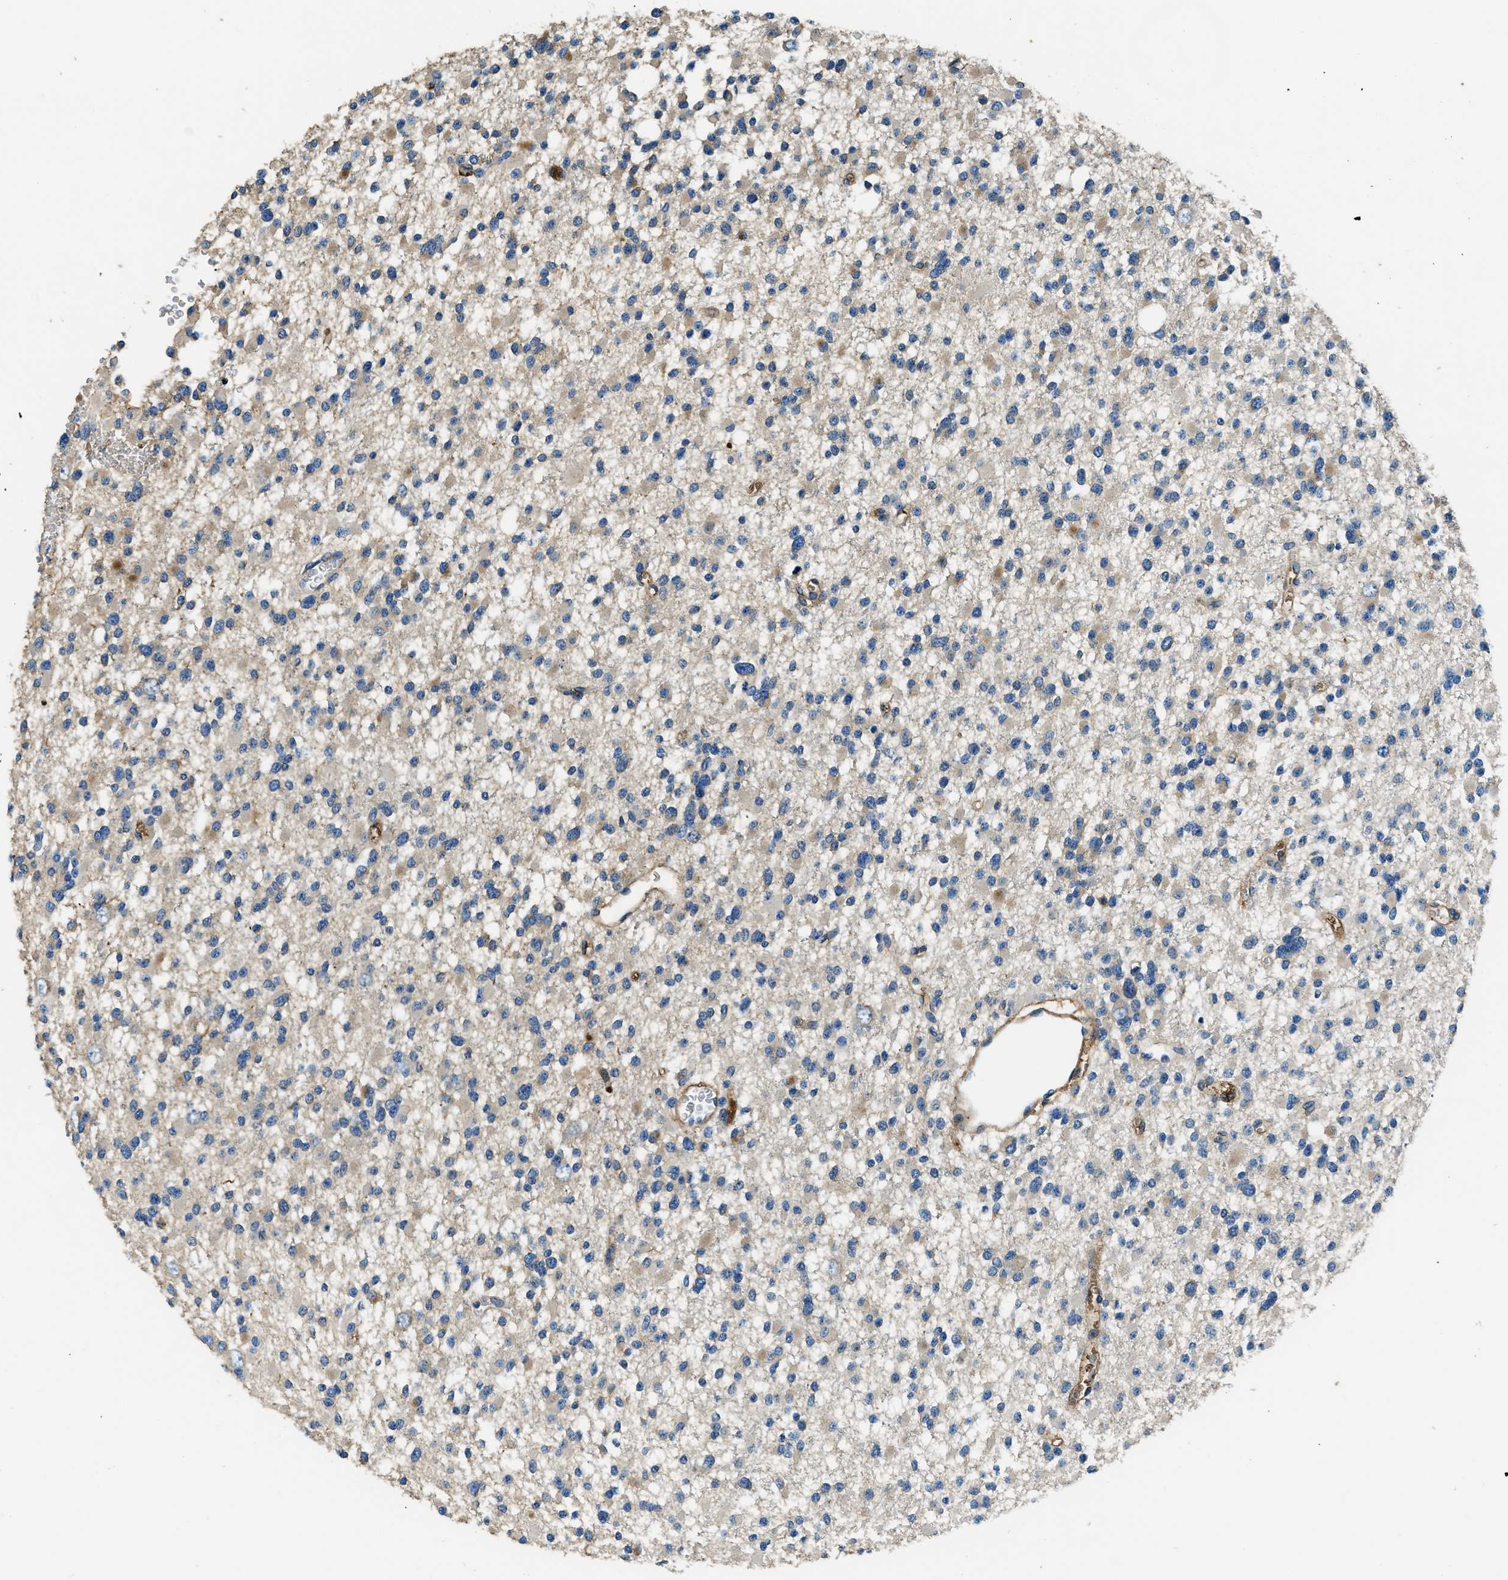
{"staining": {"intensity": "weak", "quantity": "25%-75%", "location": "cytoplasmic/membranous"}, "tissue": "glioma", "cell_type": "Tumor cells", "image_type": "cancer", "snomed": [{"axis": "morphology", "description": "Glioma, malignant, Low grade"}, {"axis": "topography", "description": "Brain"}], "caption": "A photomicrograph of glioma stained for a protein demonstrates weak cytoplasmic/membranous brown staining in tumor cells.", "gene": "TMEM186", "patient": {"sex": "female", "age": 22}}